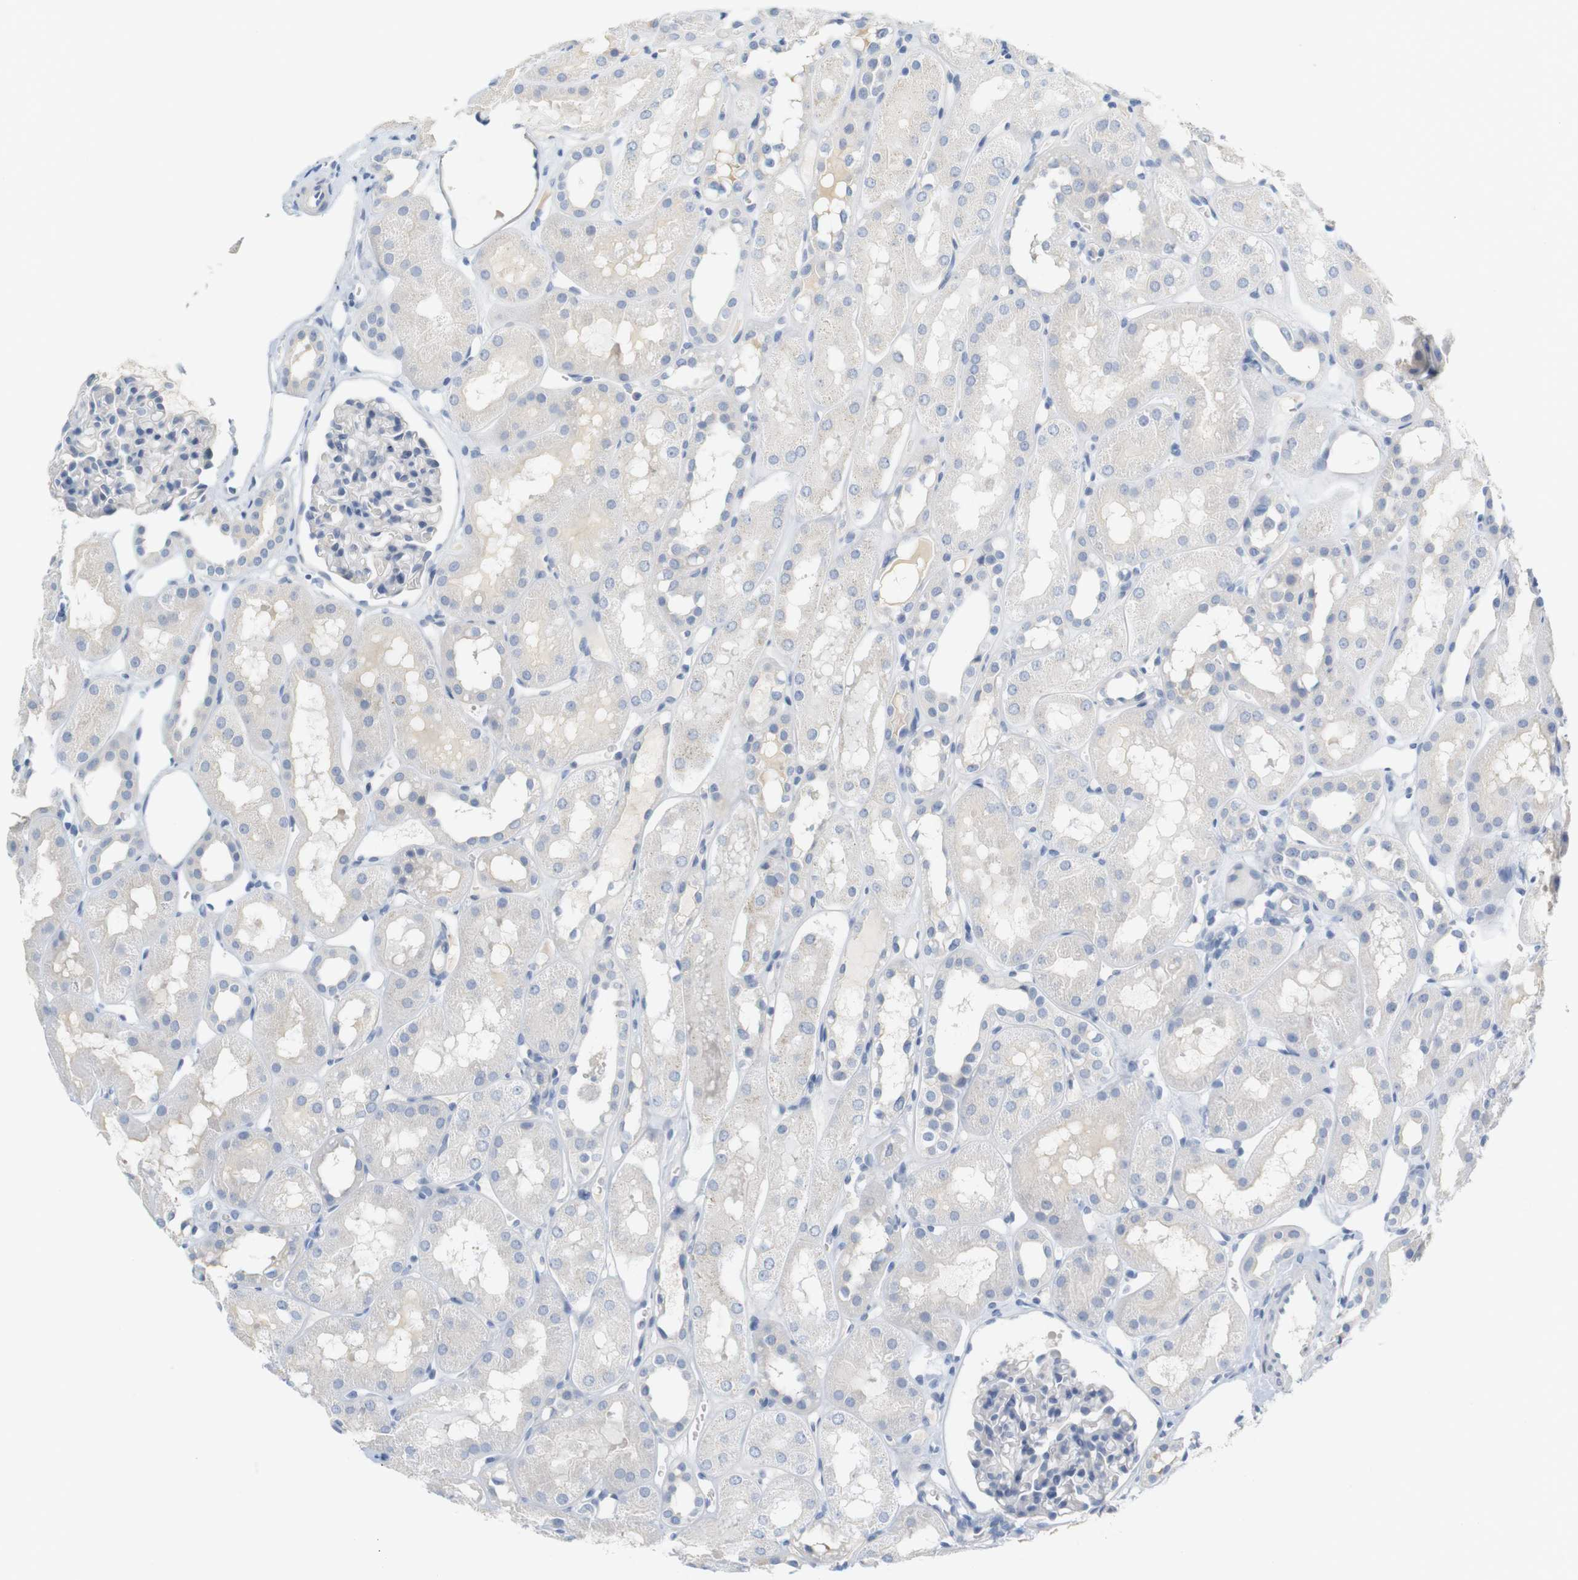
{"staining": {"intensity": "negative", "quantity": "none", "location": "none"}, "tissue": "kidney", "cell_type": "Cells in glomeruli", "image_type": "normal", "snomed": [{"axis": "morphology", "description": "Normal tissue, NOS"}, {"axis": "topography", "description": "Kidney"}, {"axis": "topography", "description": "Urinary bladder"}], "caption": "Kidney stained for a protein using IHC reveals no staining cells in glomeruli.", "gene": "RGS9", "patient": {"sex": "male", "age": 16}}